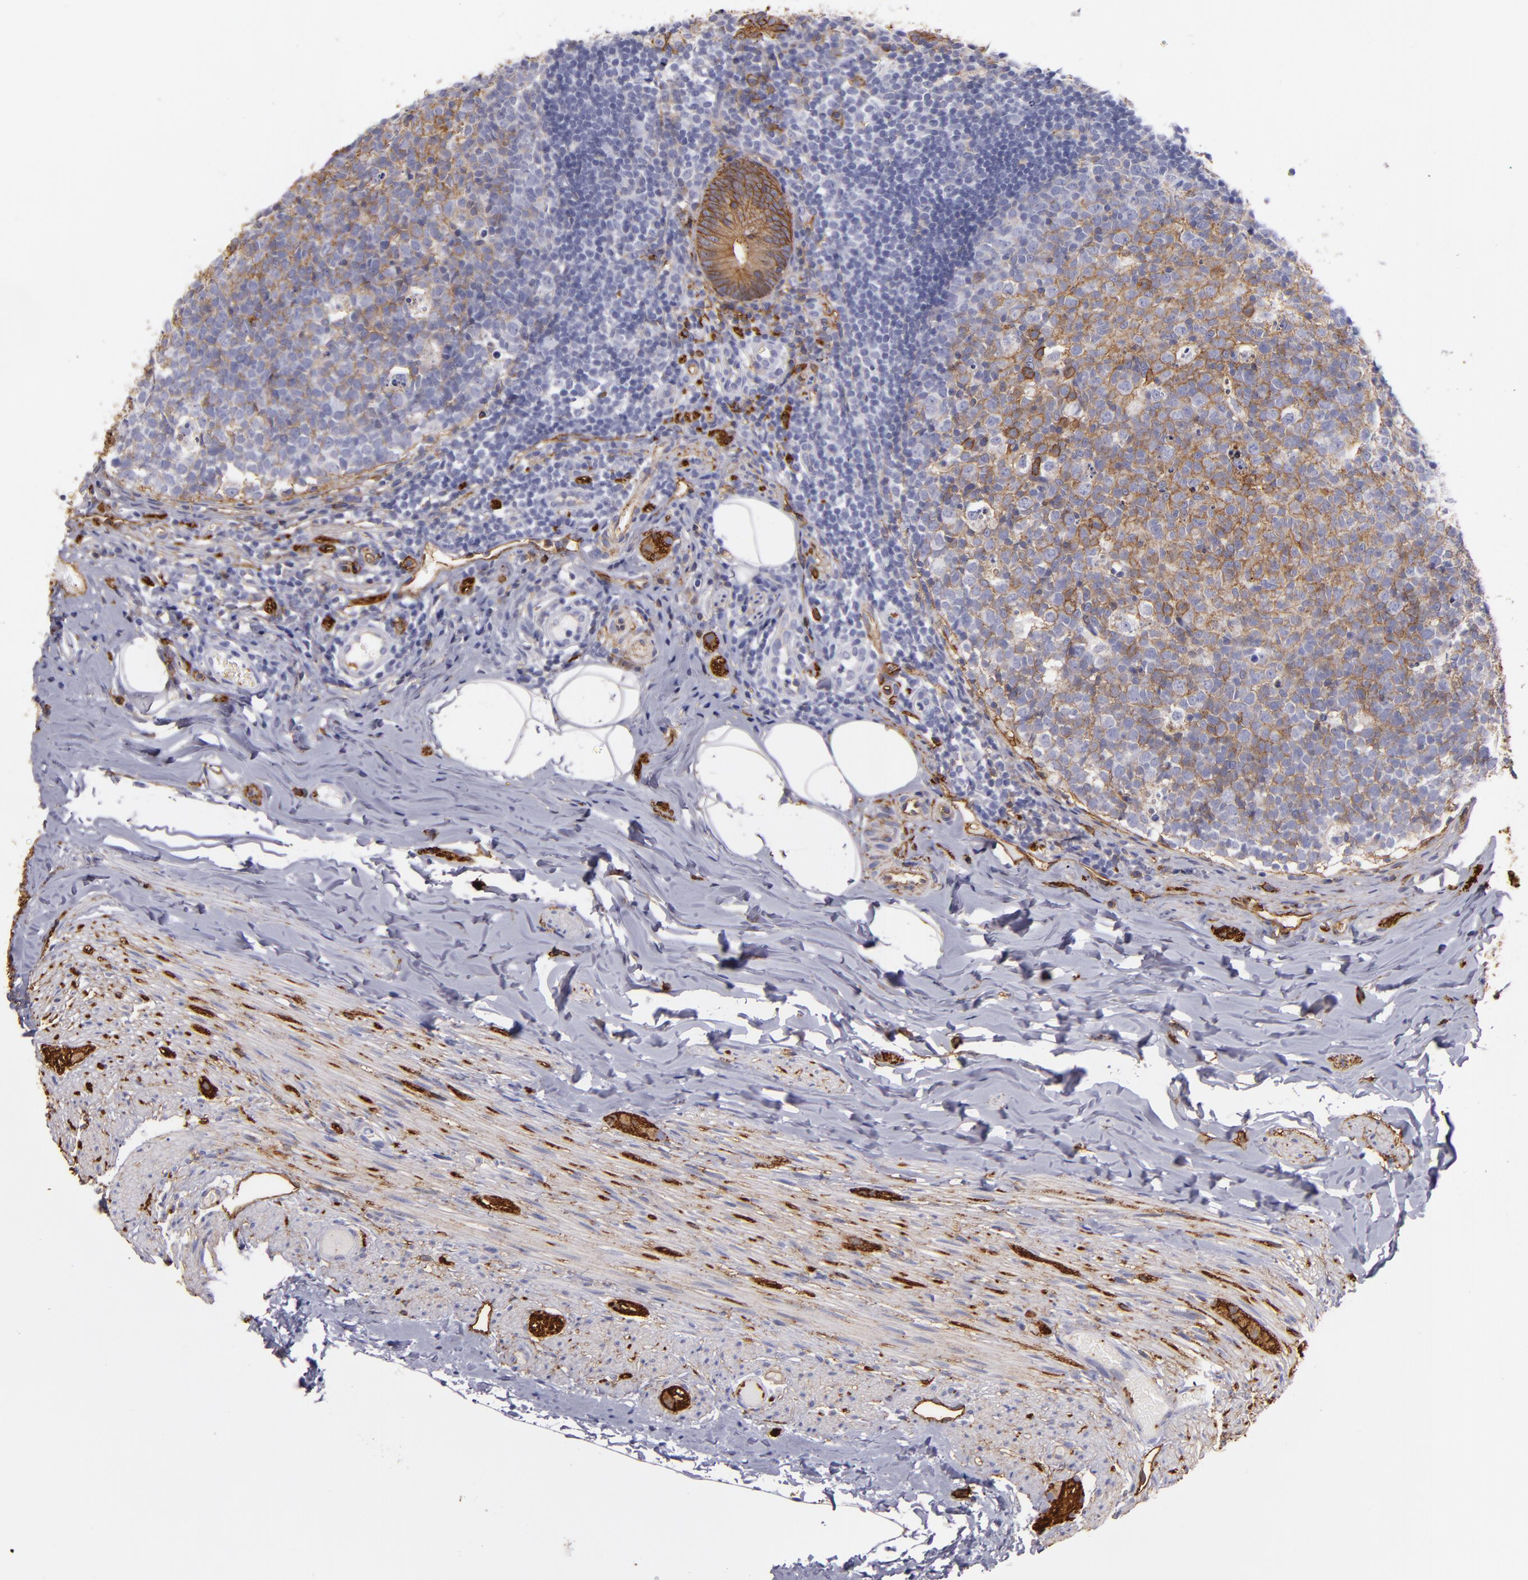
{"staining": {"intensity": "moderate", "quantity": ">75%", "location": "cytoplasmic/membranous"}, "tissue": "appendix", "cell_type": "Glandular cells", "image_type": "normal", "snomed": [{"axis": "morphology", "description": "Normal tissue, NOS"}, {"axis": "topography", "description": "Appendix"}], "caption": "Appendix stained with IHC demonstrates moderate cytoplasmic/membranous expression in about >75% of glandular cells. (DAB IHC, brown staining for protein, blue staining for nuclei).", "gene": "CD9", "patient": {"sex": "female", "age": 9}}